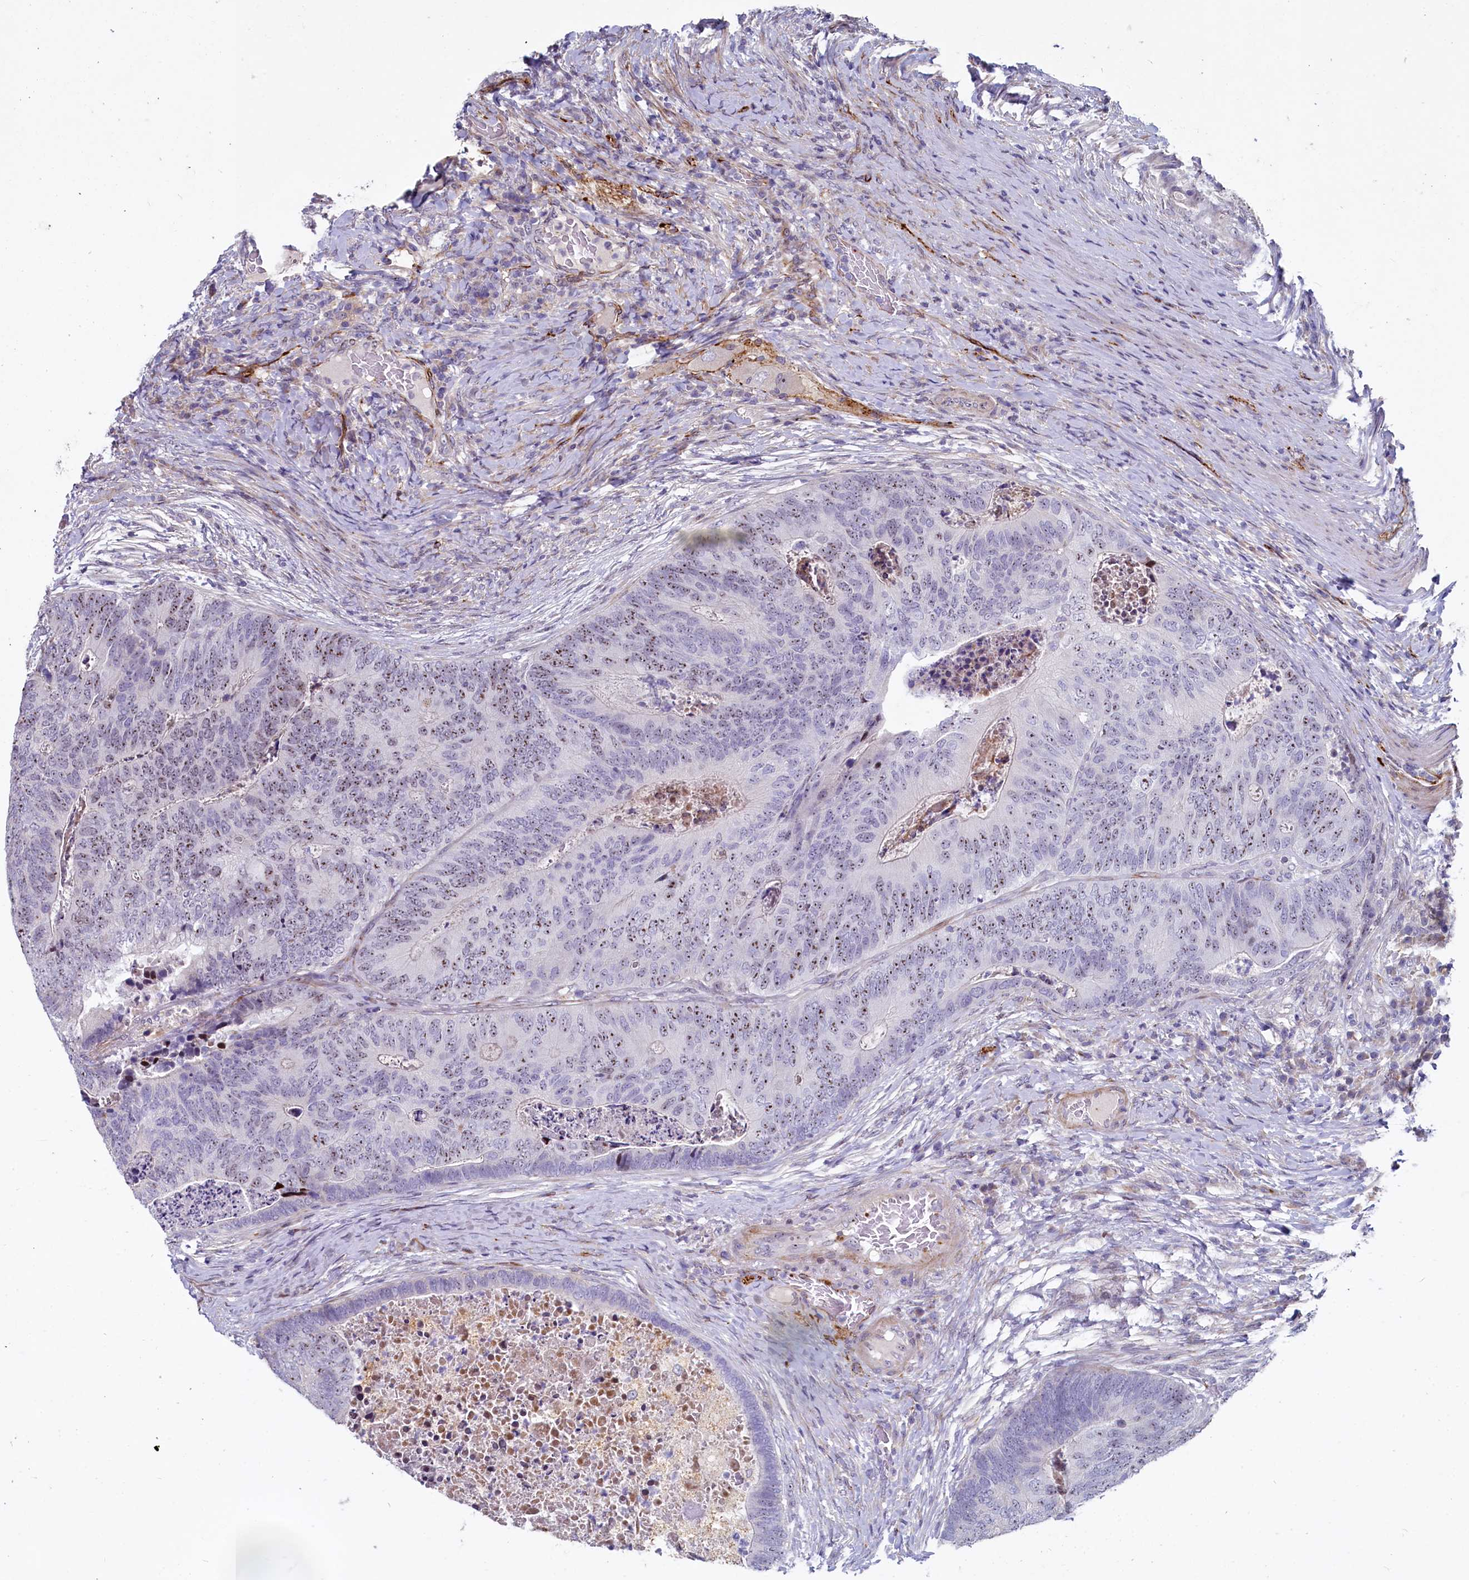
{"staining": {"intensity": "moderate", "quantity": "25%-75%", "location": "nuclear"}, "tissue": "colorectal cancer", "cell_type": "Tumor cells", "image_type": "cancer", "snomed": [{"axis": "morphology", "description": "Adenocarcinoma, NOS"}, {"axis": "topography", "description": "Colon"}], "caption": "The image demonstrates staining of adenocarcinoma (colorectal), revealing moderate nuclear protein staining (brown color) within tumor cells.", "gene": "ASXL3", "patient": {"sex": "female", "age": 67}}